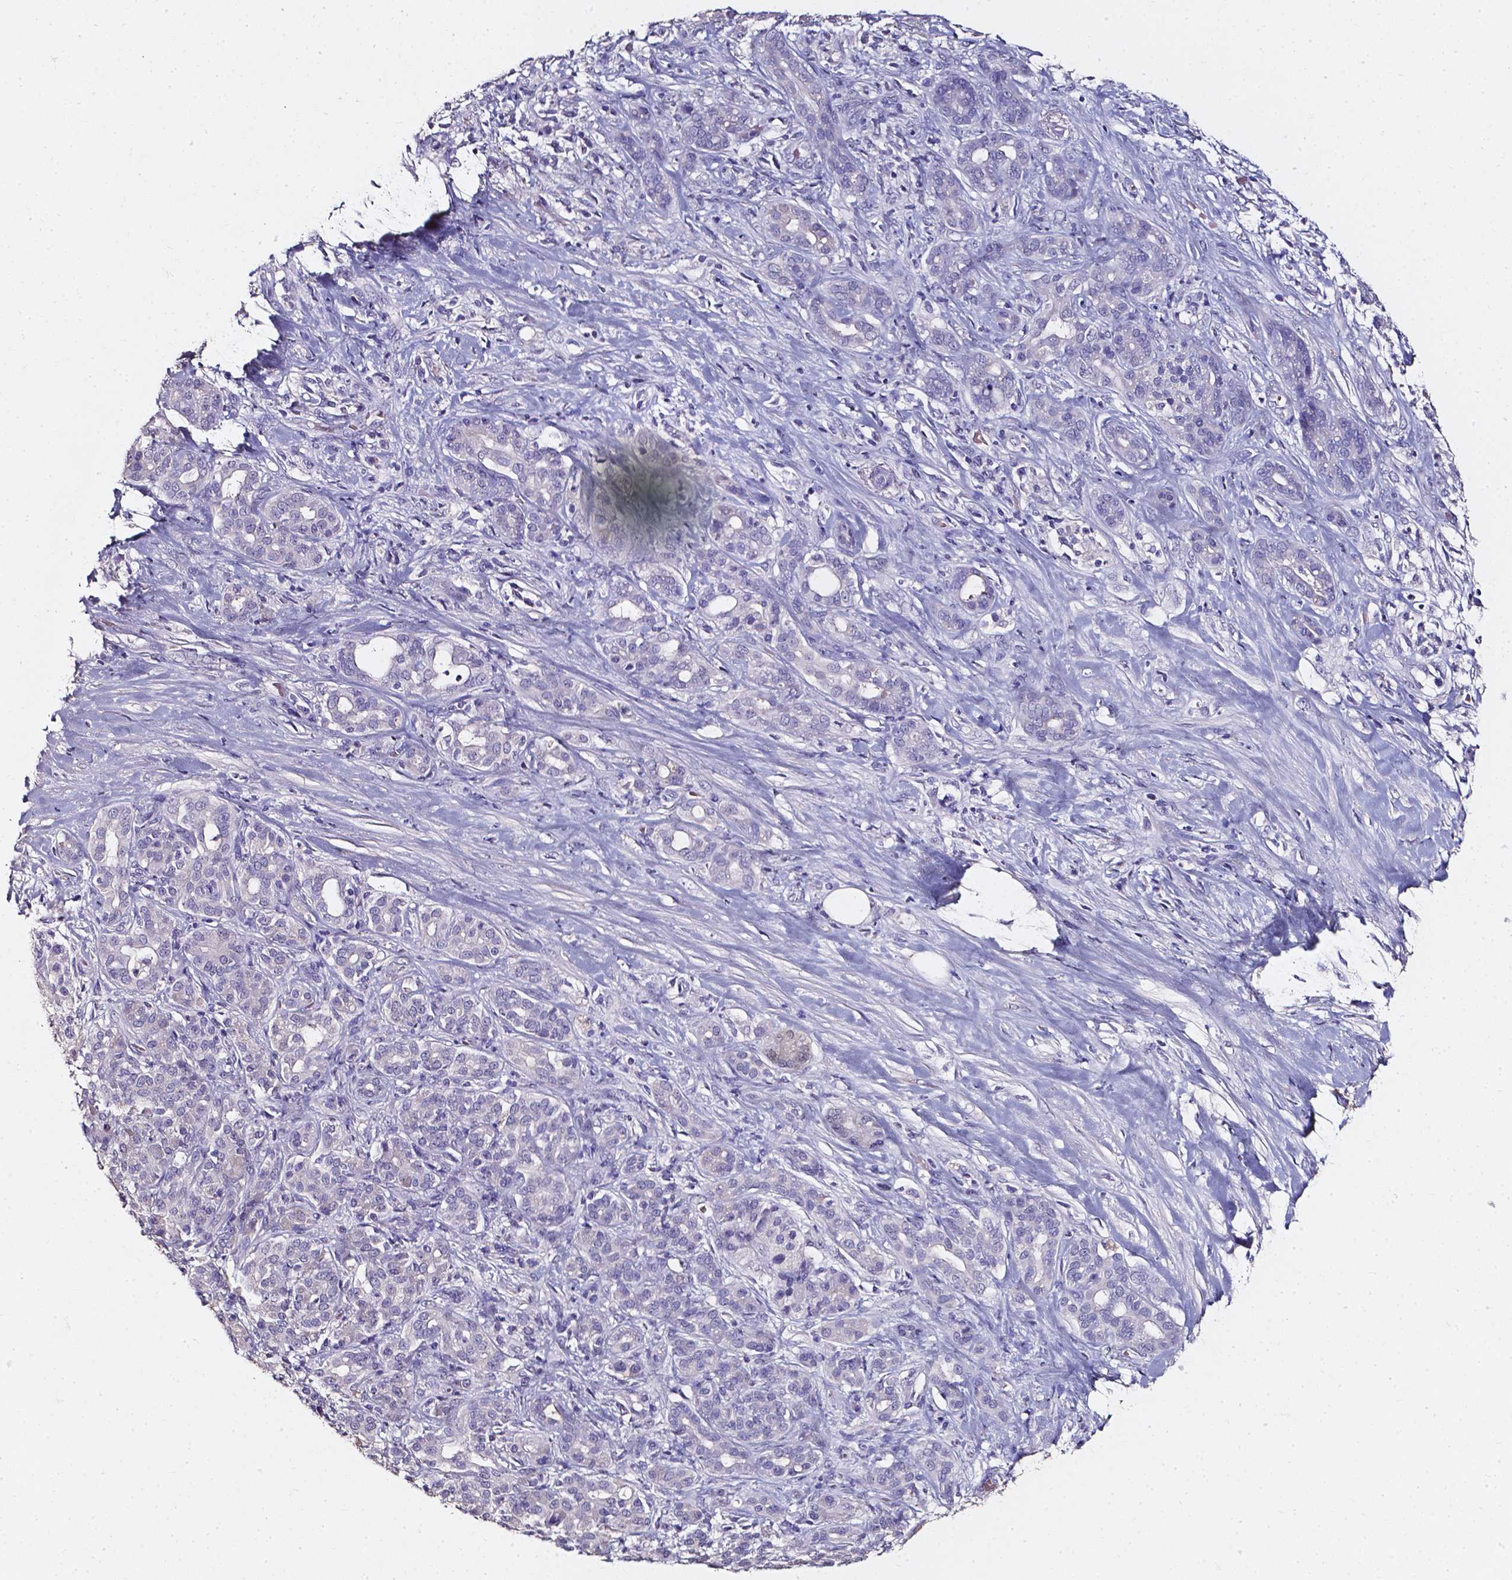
{"staining": {"intensity": "negative", "quantity": "none", "location": "none"}, "tissue": "pancreatic cancer", "cell_type": "Tumor cells", "image_type": "cancer", "snomed": [{"axis": "morphology", "description": "Normal tissue, NOS"}, {"axis": "morphology", "description": "Inflammation, NOS"}, {"axis": "morphology", "description": "Adenocarcinoma, NOS"}, {"axis": "topography", "description": "Pancreas"}], "caption": "The micrograph exhibits no staining of tumor cells in pancreatic adenocarcinoma. The staining was performed using DAB to visualize the protein expression in brown, while the nuclei were stained in blue with hematoxylin (Magnification: 20x).", "gene": "AKR1B10", "patient": {"sex": "male", "age": 57}}